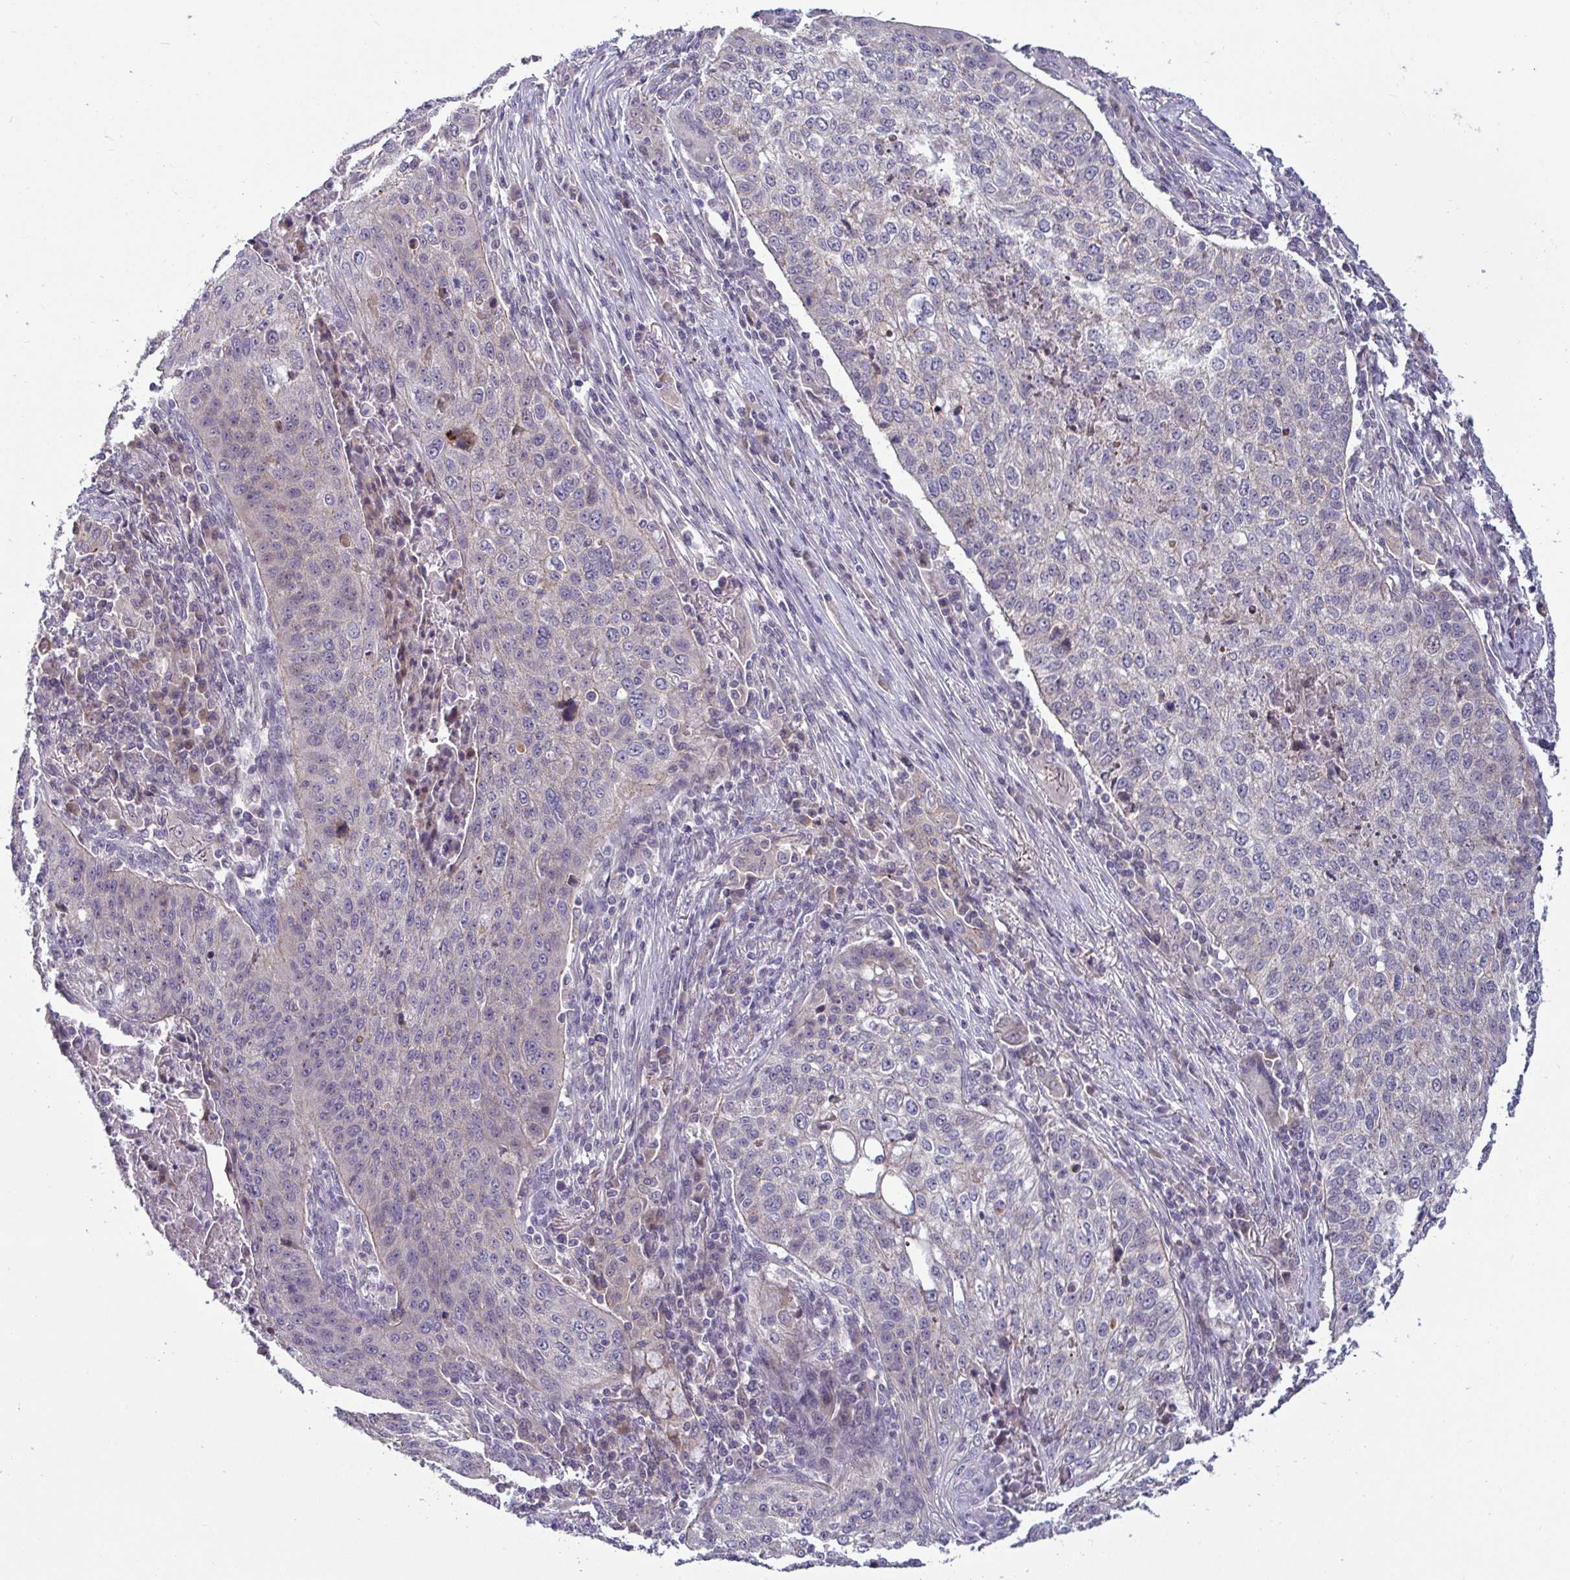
{"staining": {"intensity": "weak", "quantity": "<25%", "location": "cytoplasmic/membranous"}, "tissue": "lung cancer", "cell_type": "Tumor cells", "image_type": "cancer", "snomed": [{"axis": "morphology", "description": "Squamous cell carcinoma, NOS"}, {"axis": "topography", "description": "Lung"}], "caption": "Human lung cancer stained for a protein using immunohistochemistry (IHC) exhibits no positivity in tumor cells.", "gene": "GSTM1", "patient": {"sex": "male", "age": 63}}